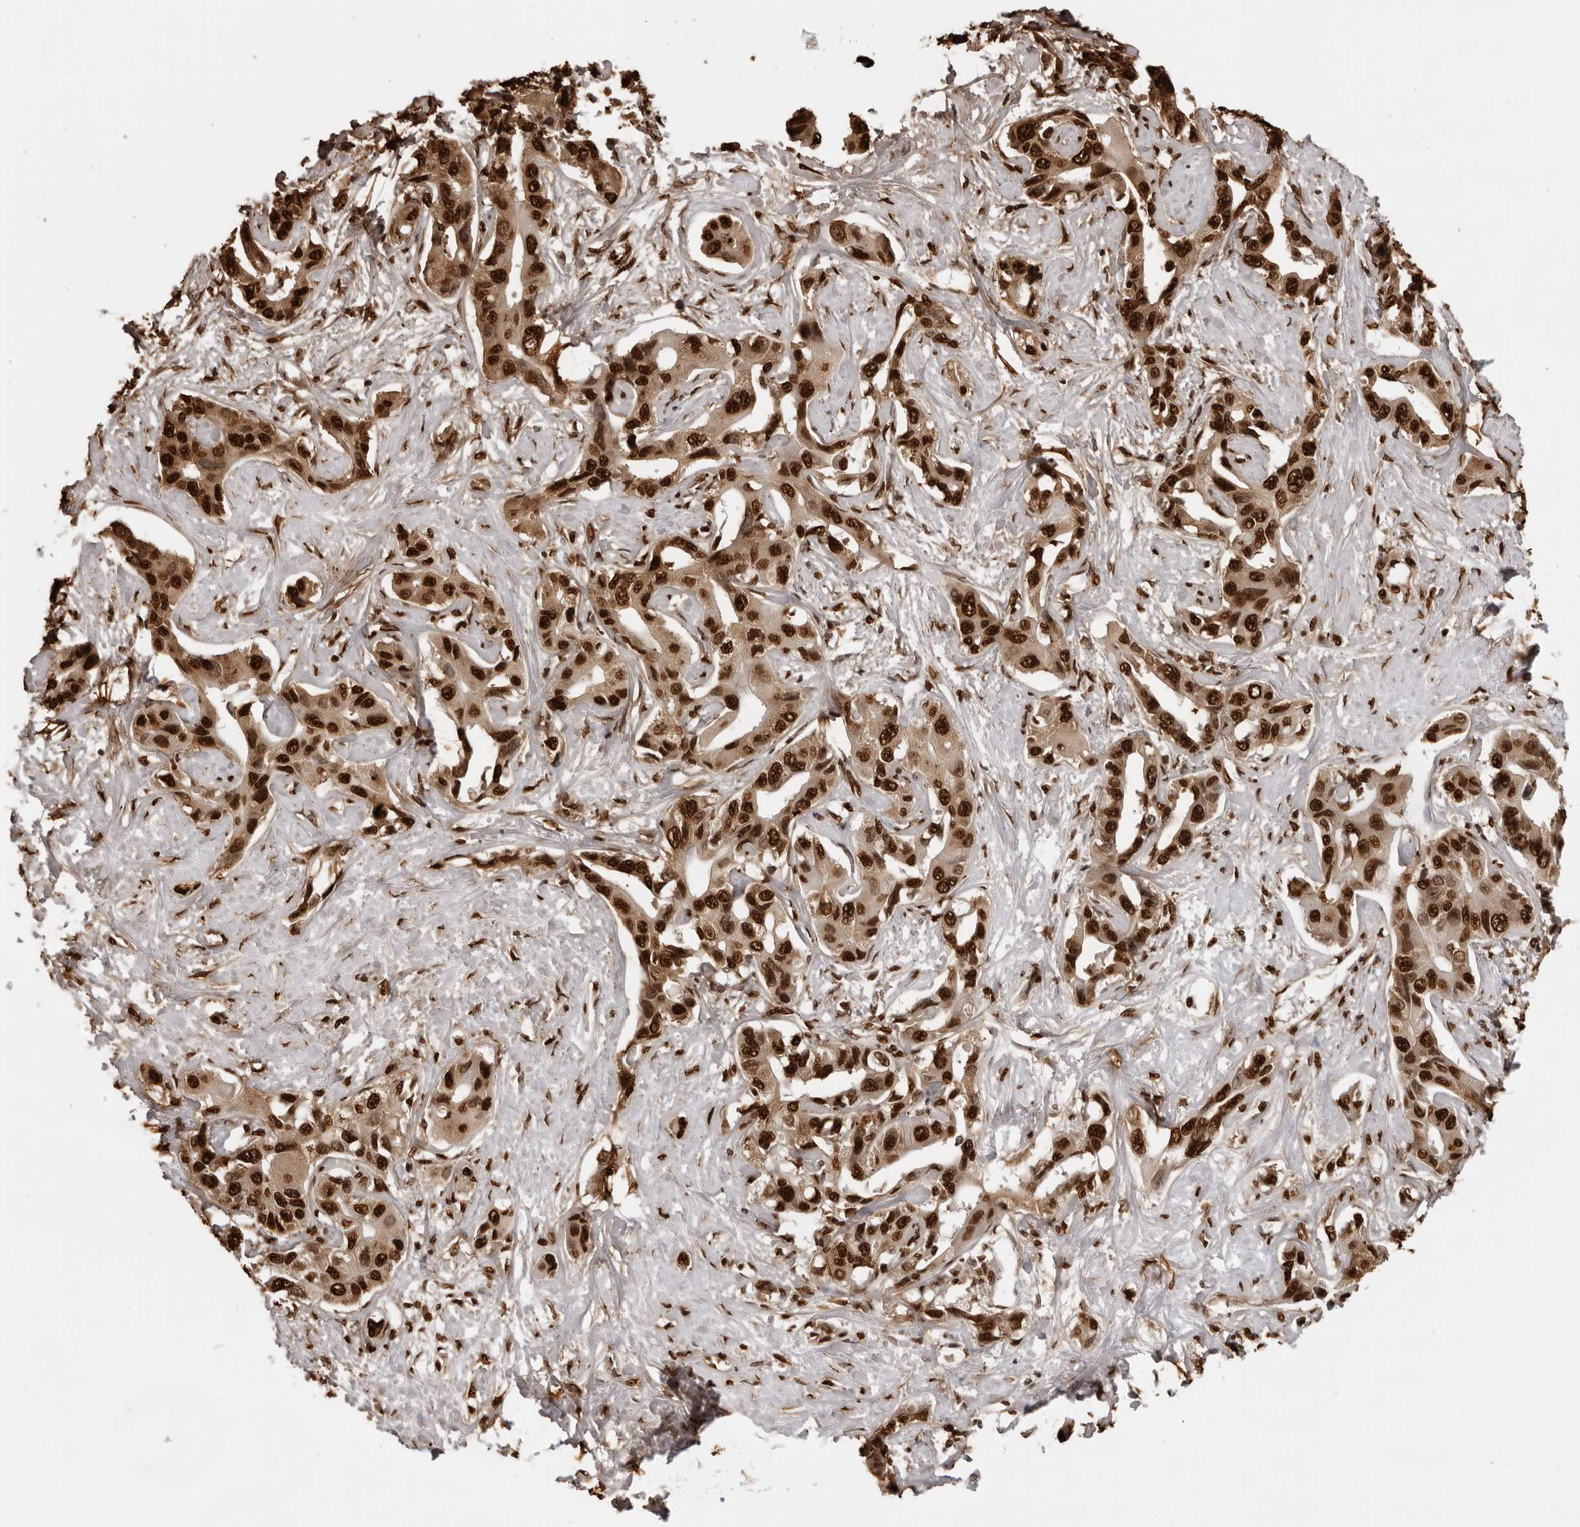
{"staining": {"intensity": "strong", "quantity": ">75%", "location": "nuclear"}, "tissue": "liver cancer", "cell_type": "Tumor cells", "image_type": "cancer", "snomed": [{"axis": "morphology", "description": "Cholangiocarcinoma"}, {"axis": "topography", "description": "Liver"}], "caption": "DAB (3,3'-diaminobenzidine) immunohistochemical staining of liver cancer (cholangiocarcinoma) displays strong nuclear protein staining in approximately >75% of tumor cells. The staining is performed using DAB (3,3'-diaminobenzidine) brown chromogen to label protein expression. The nuclei are counter-stained blue using hematoxylin.", "gene": "ZFP91", "patient": {"sex": "male", "age": 59}}